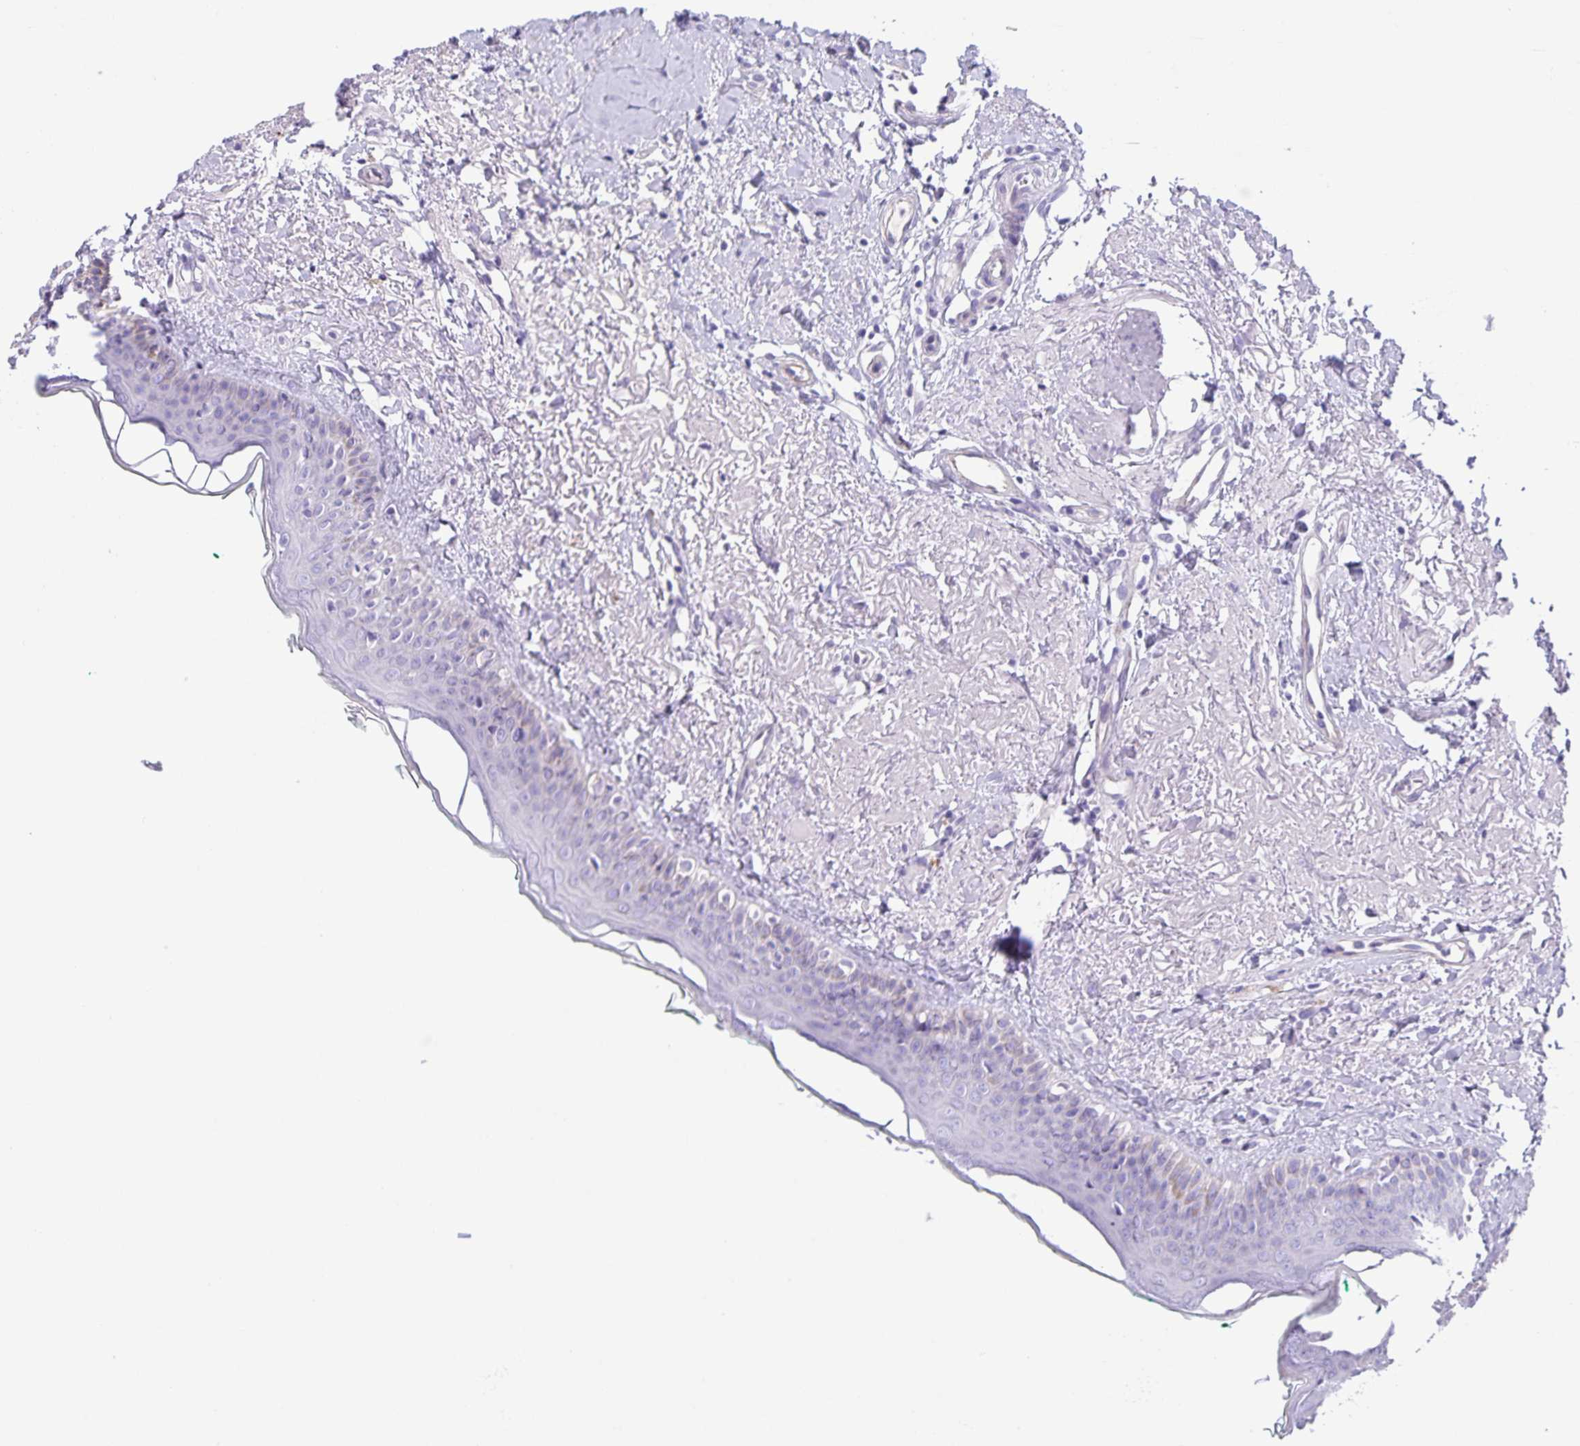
{"staining": {"intensity": "negative", "quantity": "none", "location": "none"}, "tissue": "oral mucosa", "cell_type": "Squamous epithelial cells", "image_type": "normal", "snomed": [{"axis": "morphology", "description": "Normal tissue, NOS"}, {"axis": "topography", "description": "Oral tissue"}], "caption": "Human oral mucosa stained for a protein using IHC reveals no positivity in squamous epithelial cells.", "gene": "UBQLN3", "patient": {"sex": "female", "age": 70}}